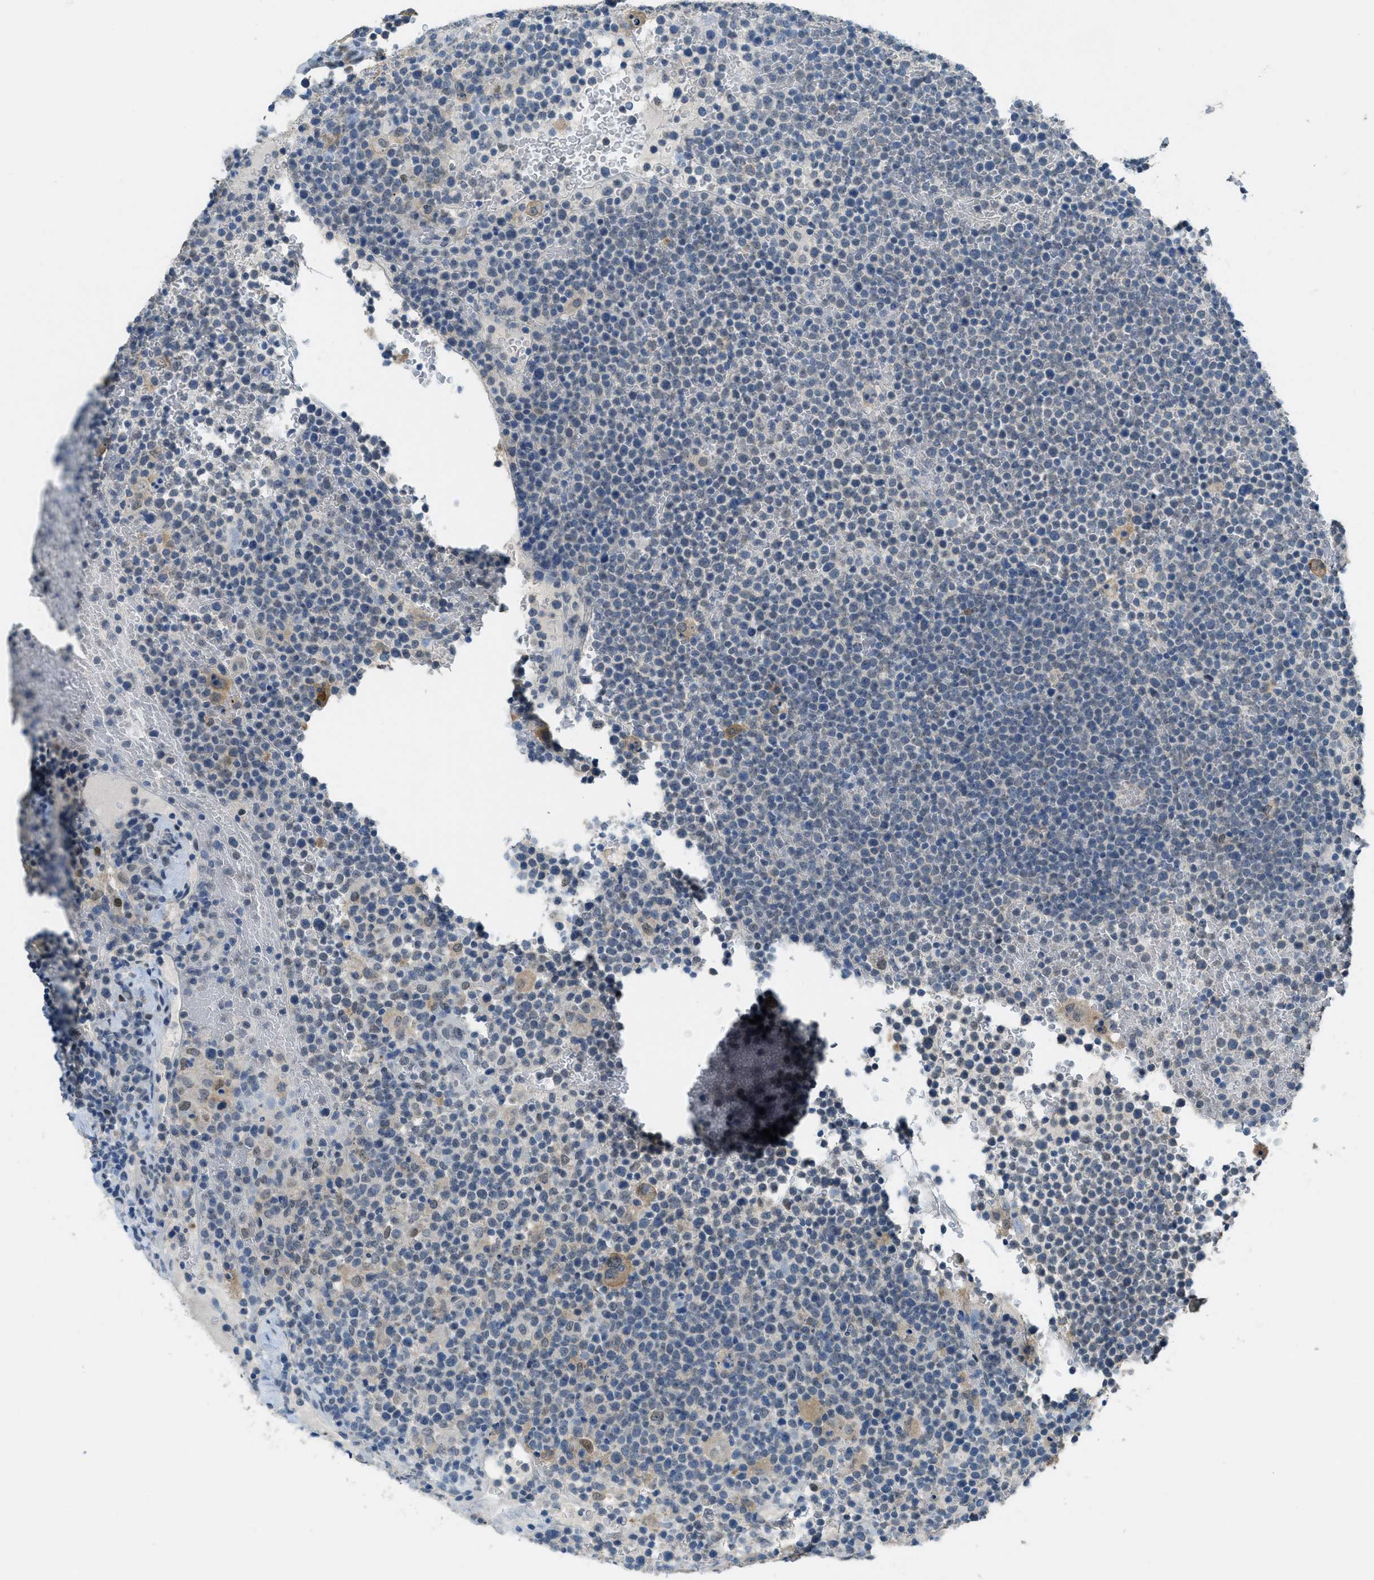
{"staining": {"intensity": "weak", "quantity": "25%-75%", "location": "cytoplasmic/membranous,nuclear"}, "tissue": "lymphoma", "cell_type": "Tumor cells", "image_type": "cancer", "snomed": [{"axis": "morphology", "description": "Malignant lymphoma, non-Hodgkin's type, High grade"}, {"axis": "topography", "description": "Lymph node"}], "caption": "Human malignant lymphoma, non-Hodgkin's type (high-grade) stained with a protein marker shows weak staining in tumor cells.", "gene": "TTC13", "patient": {"sex": "male", "age": 61}}